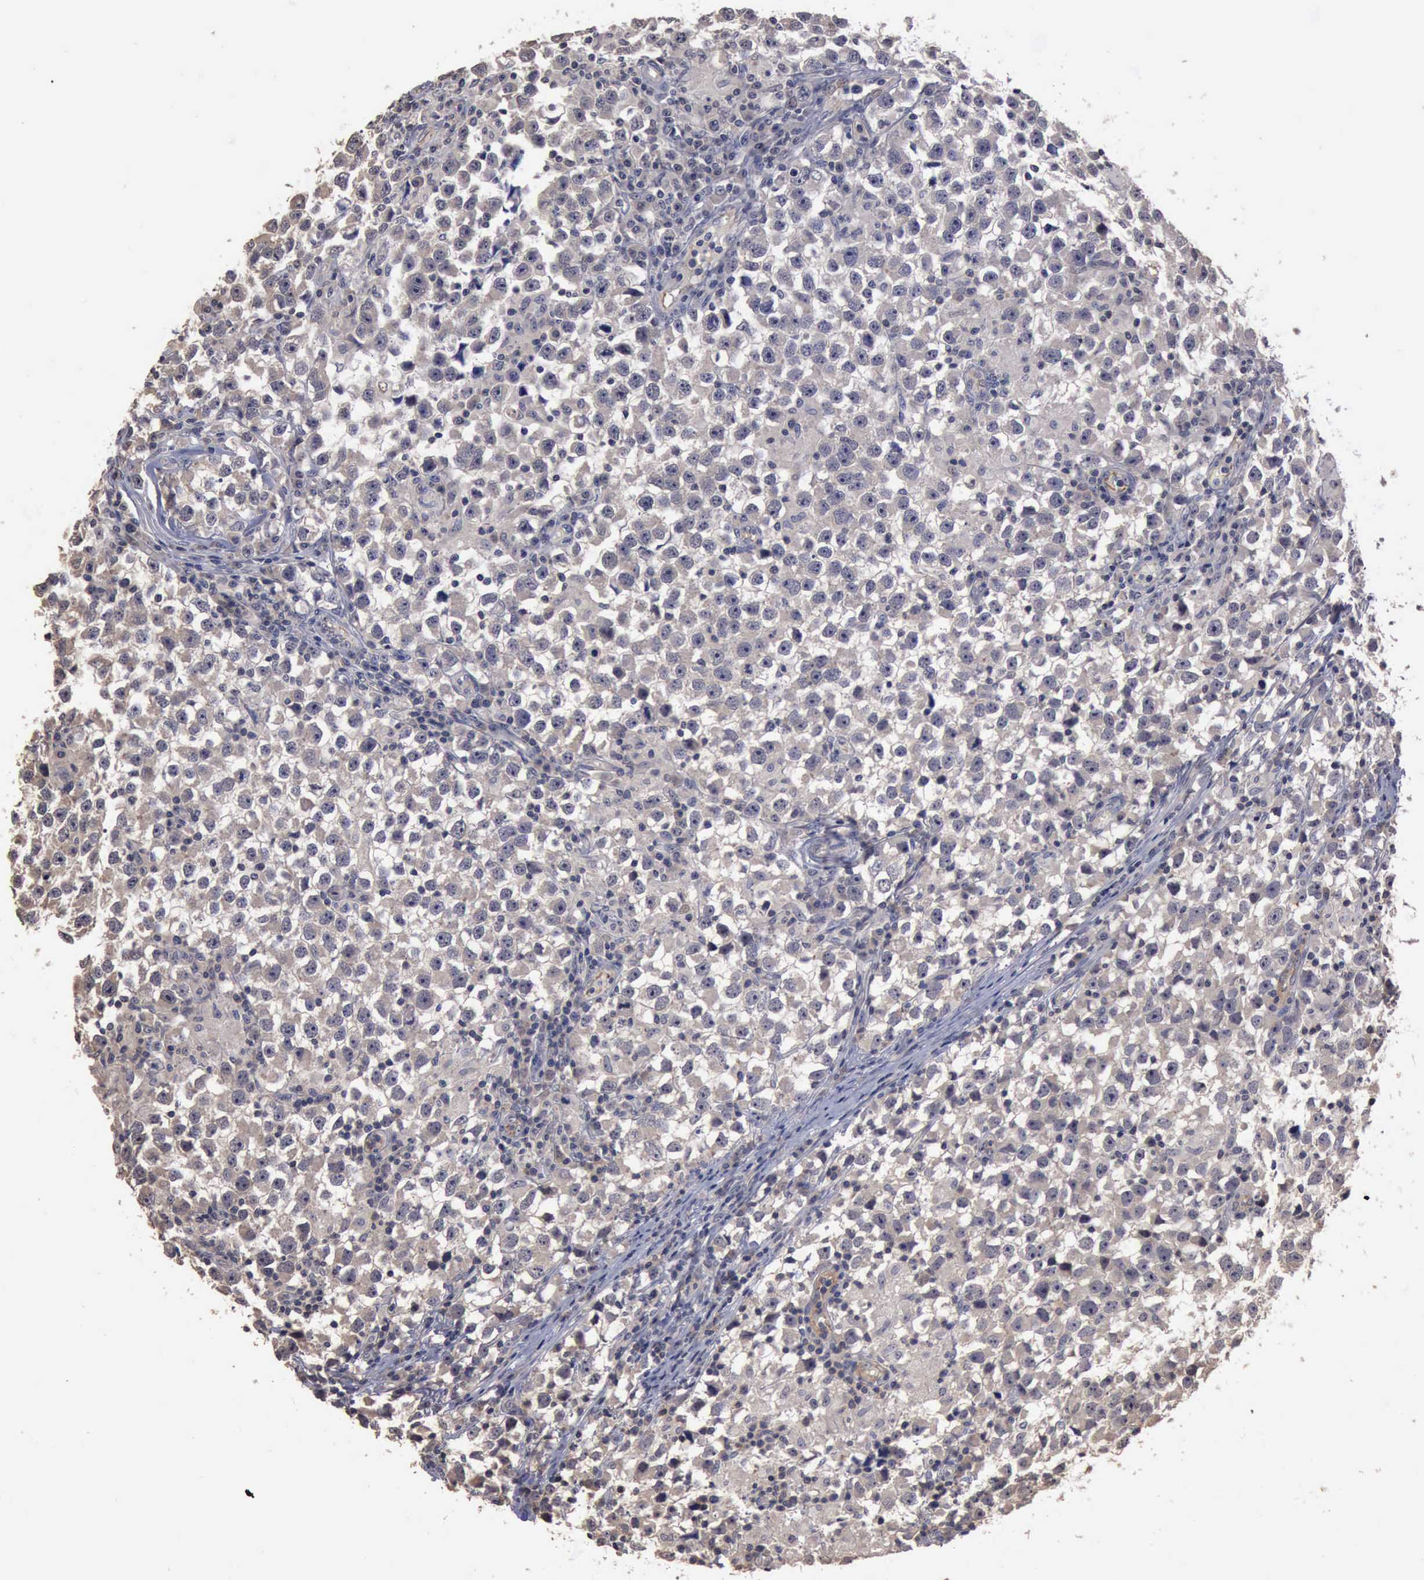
{"staining": {"intensity": "negative", "quantity": "none", "location": "none"}, "tissue": "testis cancer", "cell_type": "Tumor cells", "image_type": "cancer", "snomed": [{"axis": "morphology", "description": "Seminoma, NOS"}, {"axis": "topography", "description": "Testis"}], "caption": "Immunohistochemistry photomicrograph of neoplastic tissue: human testis cancer (seminoma) stained with DAB (3,3'-diaminobenzidine) exhibits no significant protein expression in tumor cells.", "gene": "CRKL", "patient": {"sex": "male", "age": 33}}